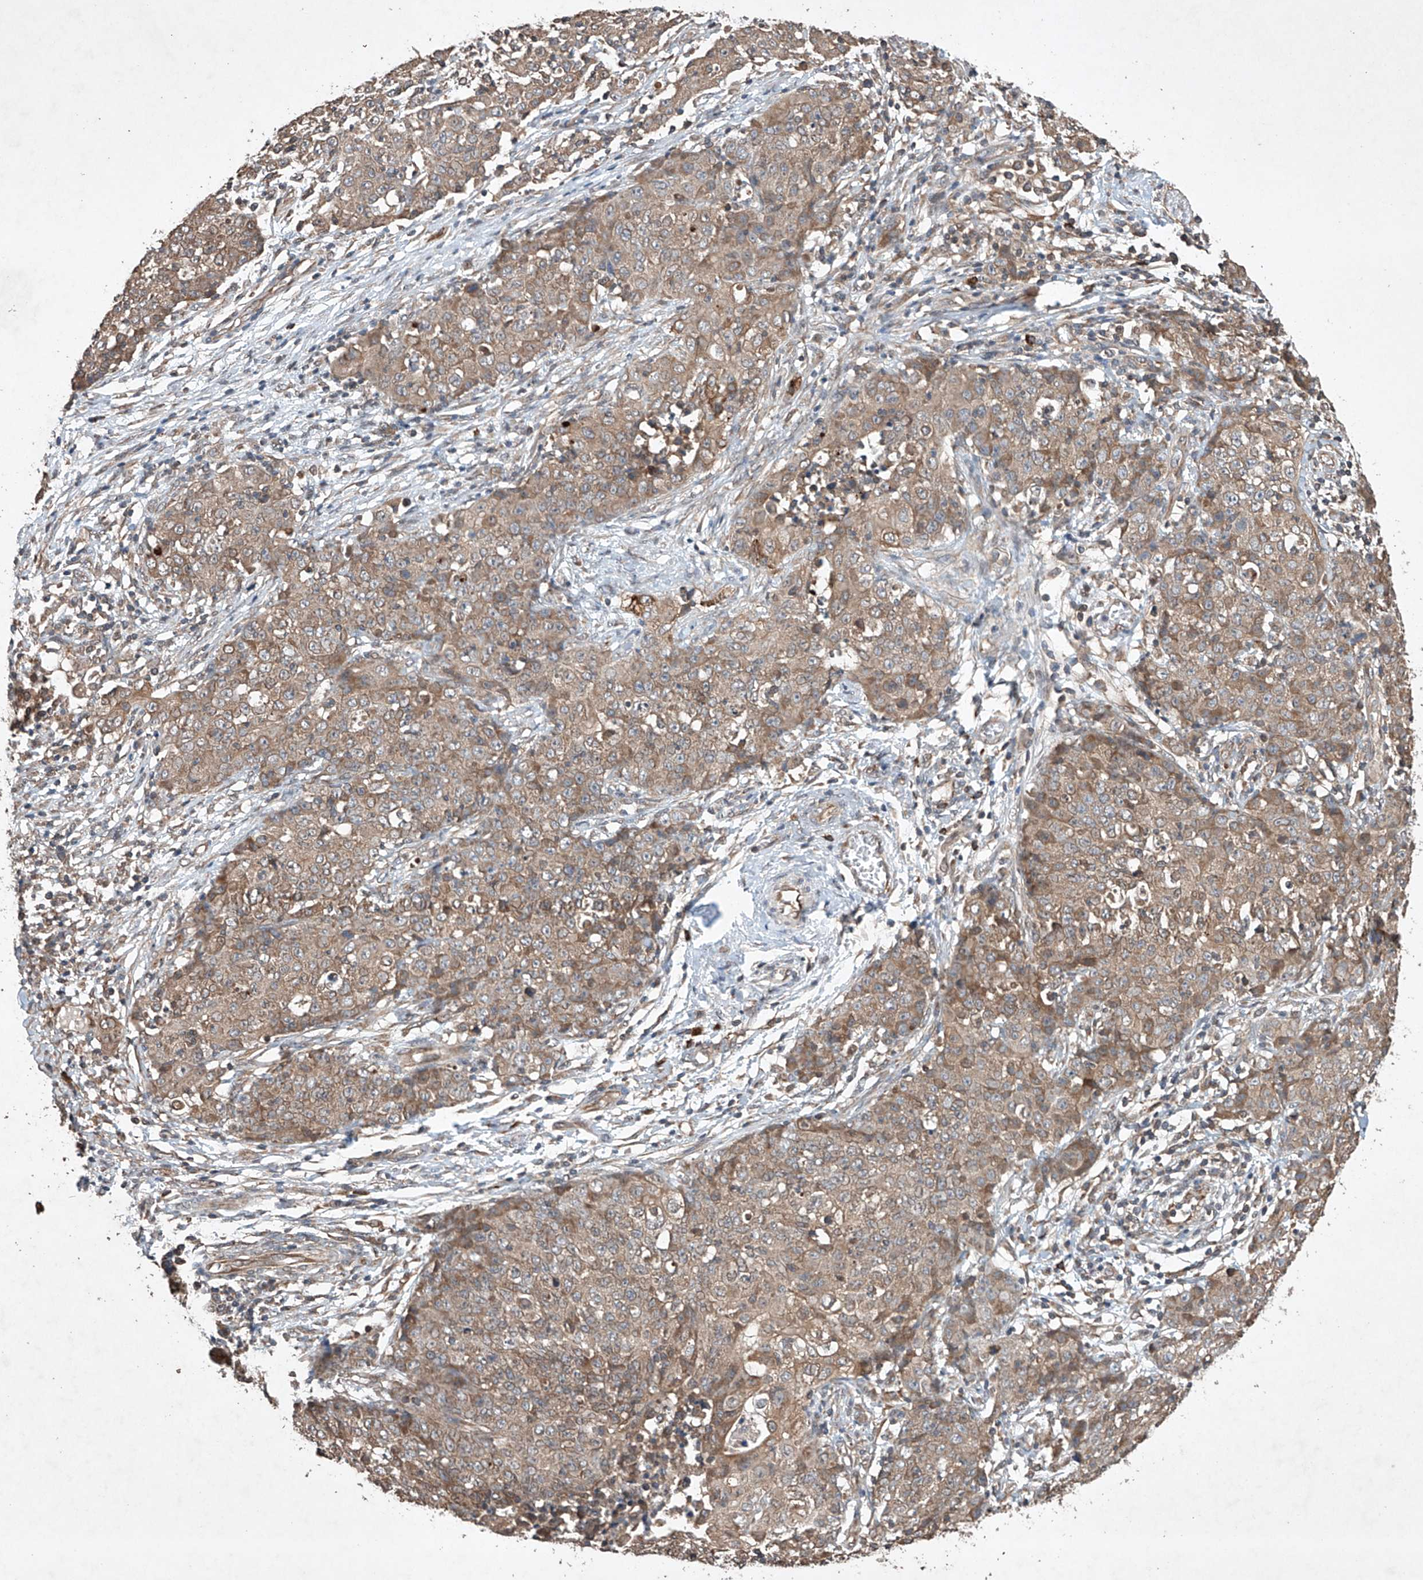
{"staining": {"intensity": "weak", "quantity": ">75%", "location": "cytoplasmic/membranous"}, "tissue": "ovarian cancer", "cell_type": "Tumor cells", "image_type": "cancer", "snomed": [{"axis": "morphology", "description": "Carcinoma, endometroid"}, {"axis": "topography", "description": "Ovary"}], "caption": "Approximately >75% of tumor cells in human ovarian cancer (endometroid carcinoma) reveal weak cytoplasmic/membranous protein positivity as visualized by brown immunohistochemical staining.", "gene": "LURAP1", "patient": {"sex": "female", "age": 42}}